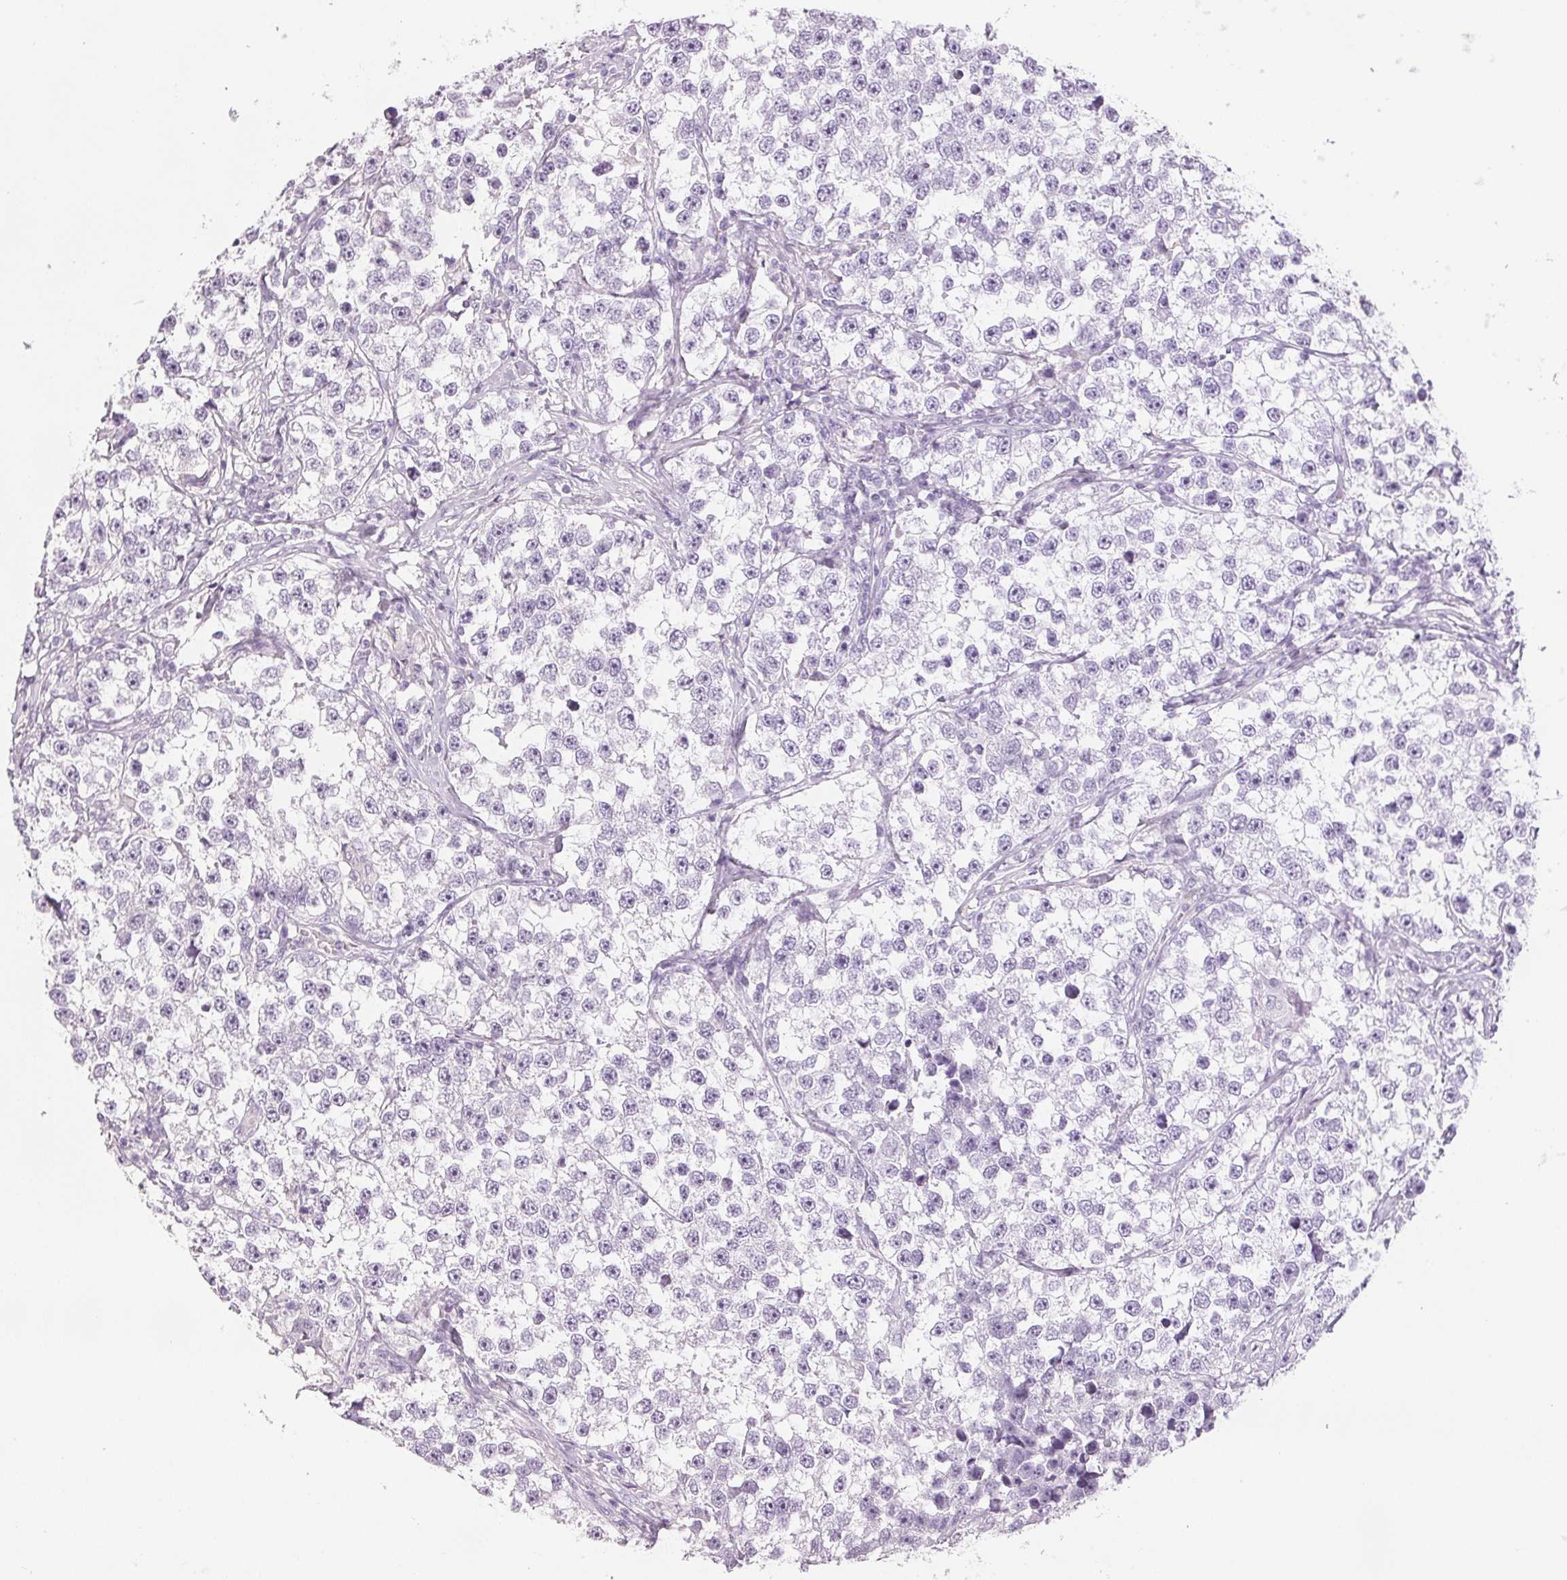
{"staining": {"intensity": "negative", "quantity": "none", "location": "none"}, "tissue": "testis cancer", "cell_type": "Tumor cells", "image_type": "cancer", "snomed": [{"axis": "morphology", "description": "Seminoma, NOS"}, {"axis": "topography", "description": "Testis"}], "caption": "There is no significant expression in tumor cells of seminoma (testis). (DAB (3,3'-diaminobenzidine) immunohistochemistry with hematoxylin counter stain).", "gene": "LTF", "patient": {"sex": "male", "age": 46}}